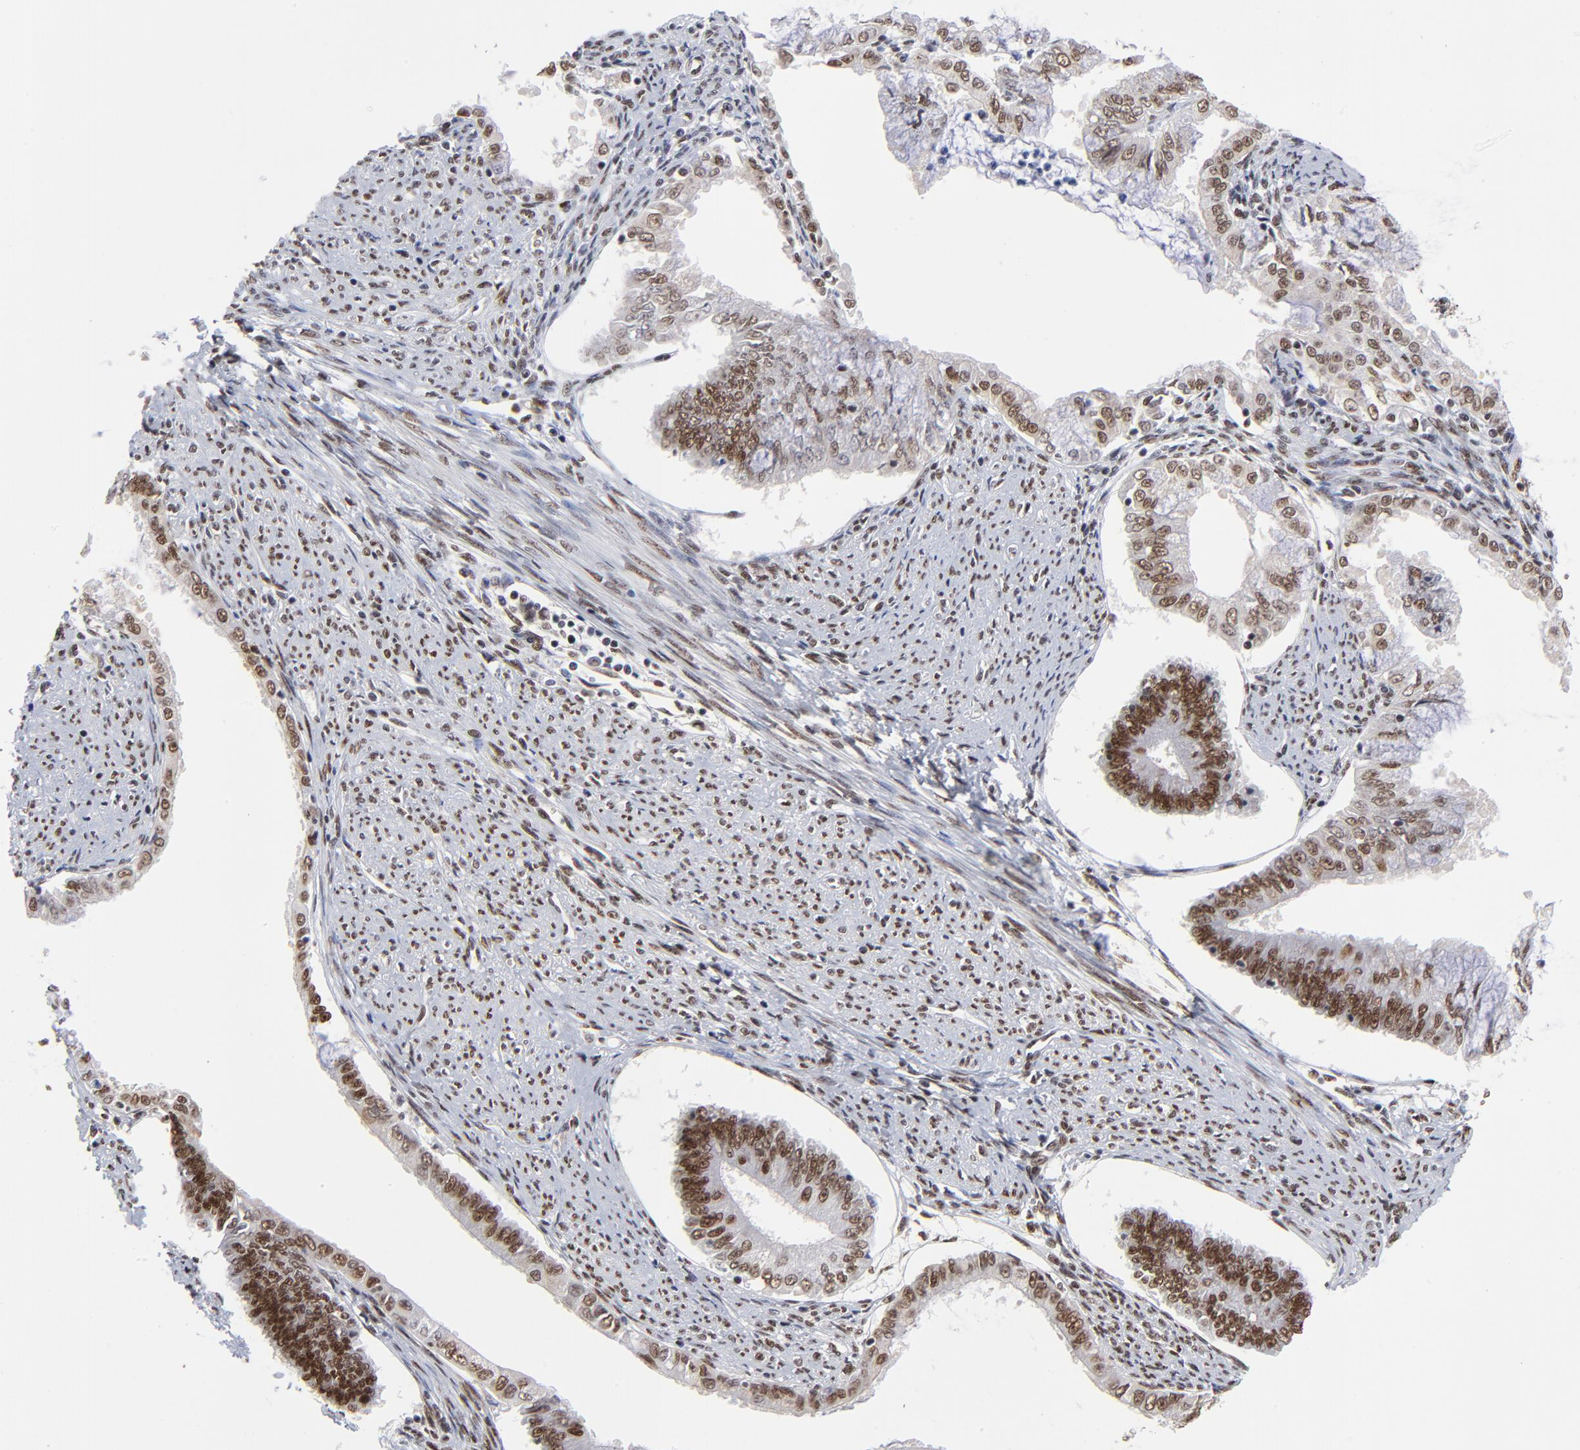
{"staining": {"intensity": "strong", "quantity": ">75%", "location": "nuclear"}, "tissue": "endometrial cancer", "cell_type": "Tumor cells", "image_type": "cancer", "snomed": [{"axis": "morphology", "description": "Adenocarcinoma, NOS"}, {"axis": "topography", "description": "Endometrium"}], "caption": "Immunohistochemistry image of neoplastic tissue: human endometrial adenocarcinoma stained using IHC reveals high levels of strong protein expression localized specifically in the nuclear of tumor cells, appearing as a nuclear brown color.", "gene": "ZMYM3", "patient": {"sex": "female", "age": 76}}